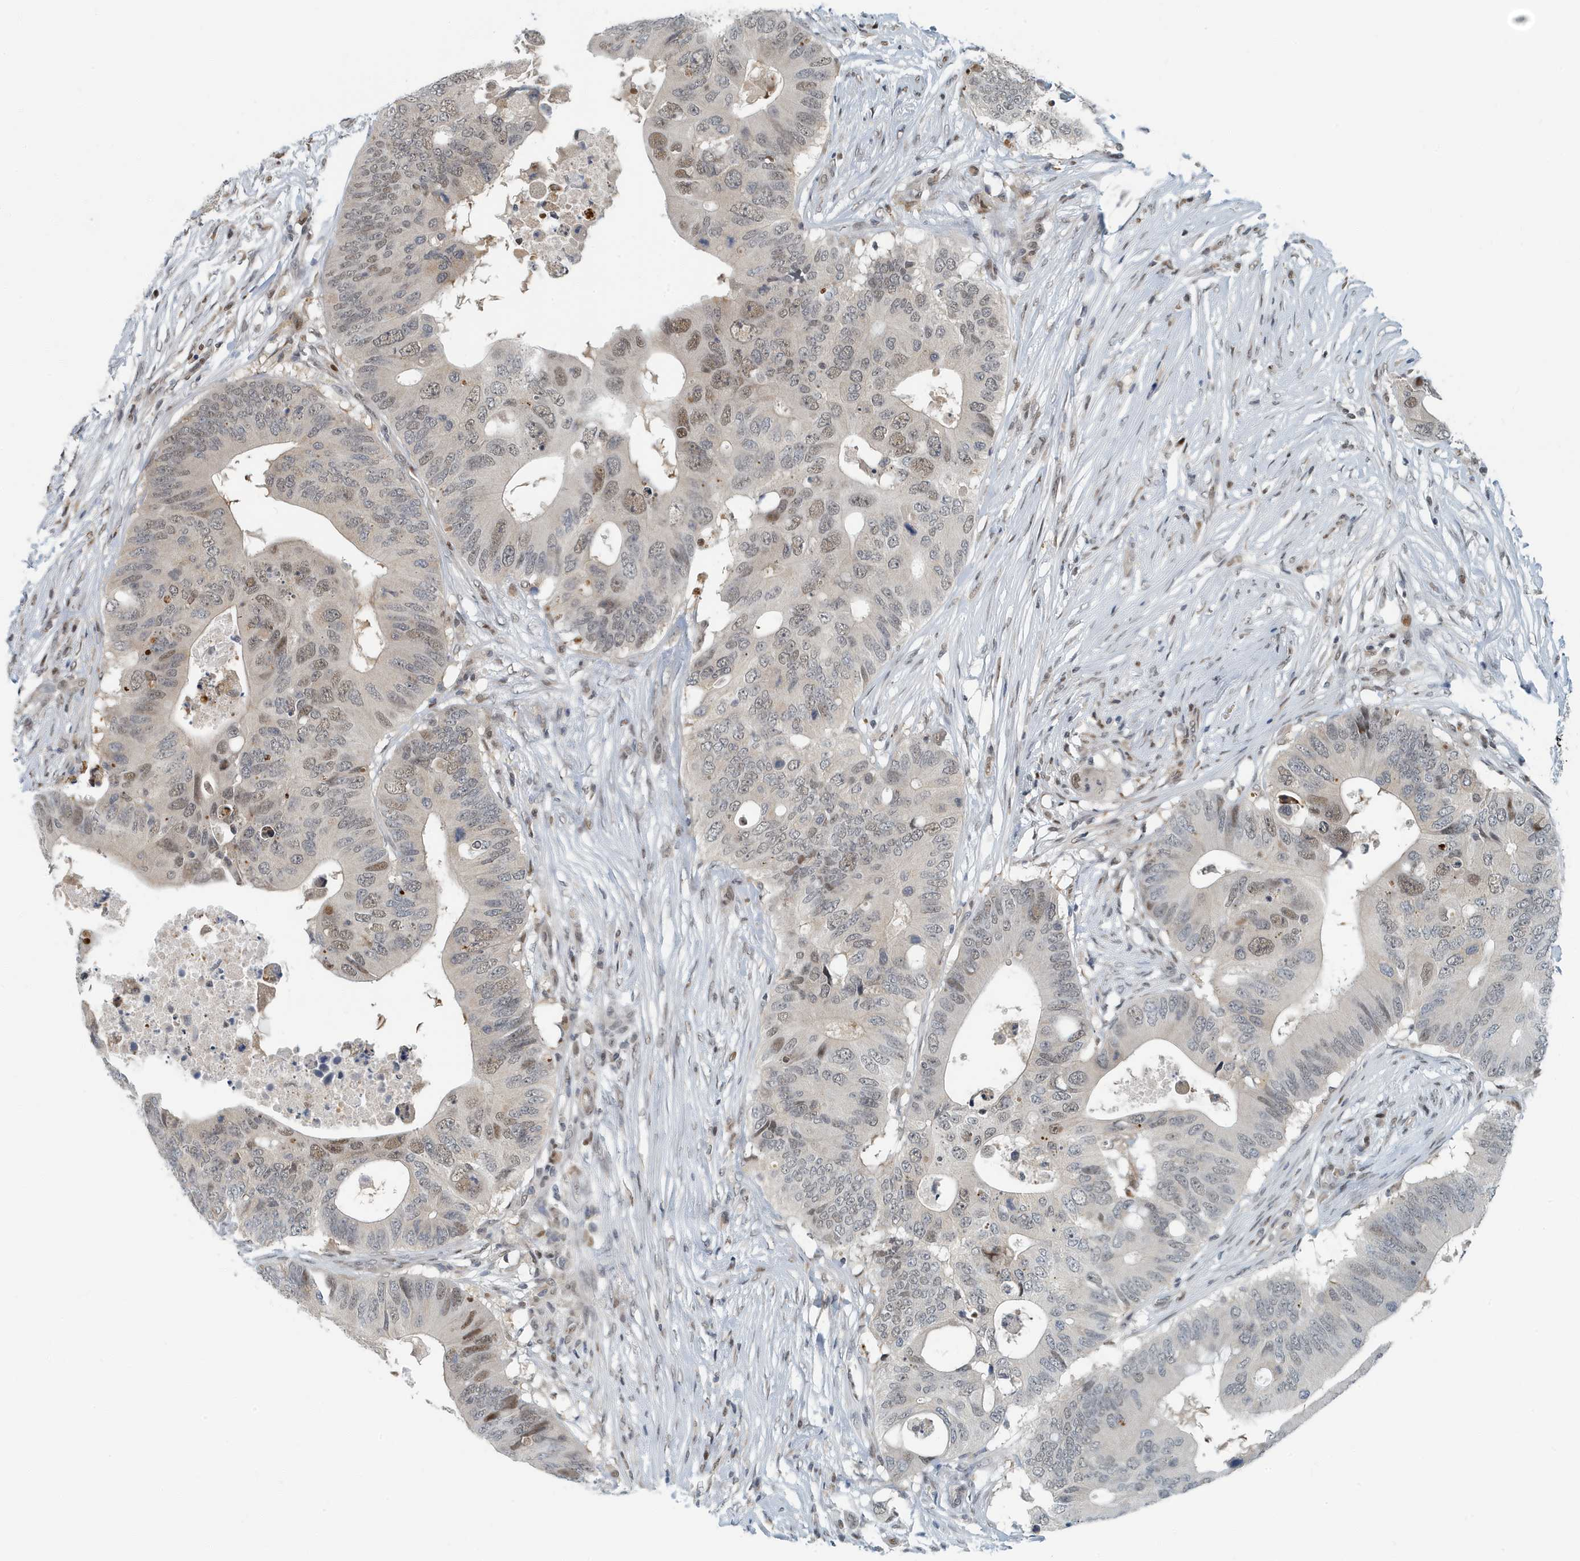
{"staining": {"intensity": "moderate", "quantity": "25%-75%", "location": "nuclear"}, "tissue": "colorectal cancer", "cell_type": "Tumor cells", "image_type": "cancer", "snomed": [{"axis": "morphology", "description": "Adenocarcinoma, NOS"}, {"axis": "topography", "description": "Colon"}], "caption": "Immunohistochemical staining of adenocarcinoma (colorectal) reveals medium levels of moderate nuclear staining in about 25%-75% of tumor cells.", "gene": "KIF15", "patient": {"sex": "male", "age": 71}}